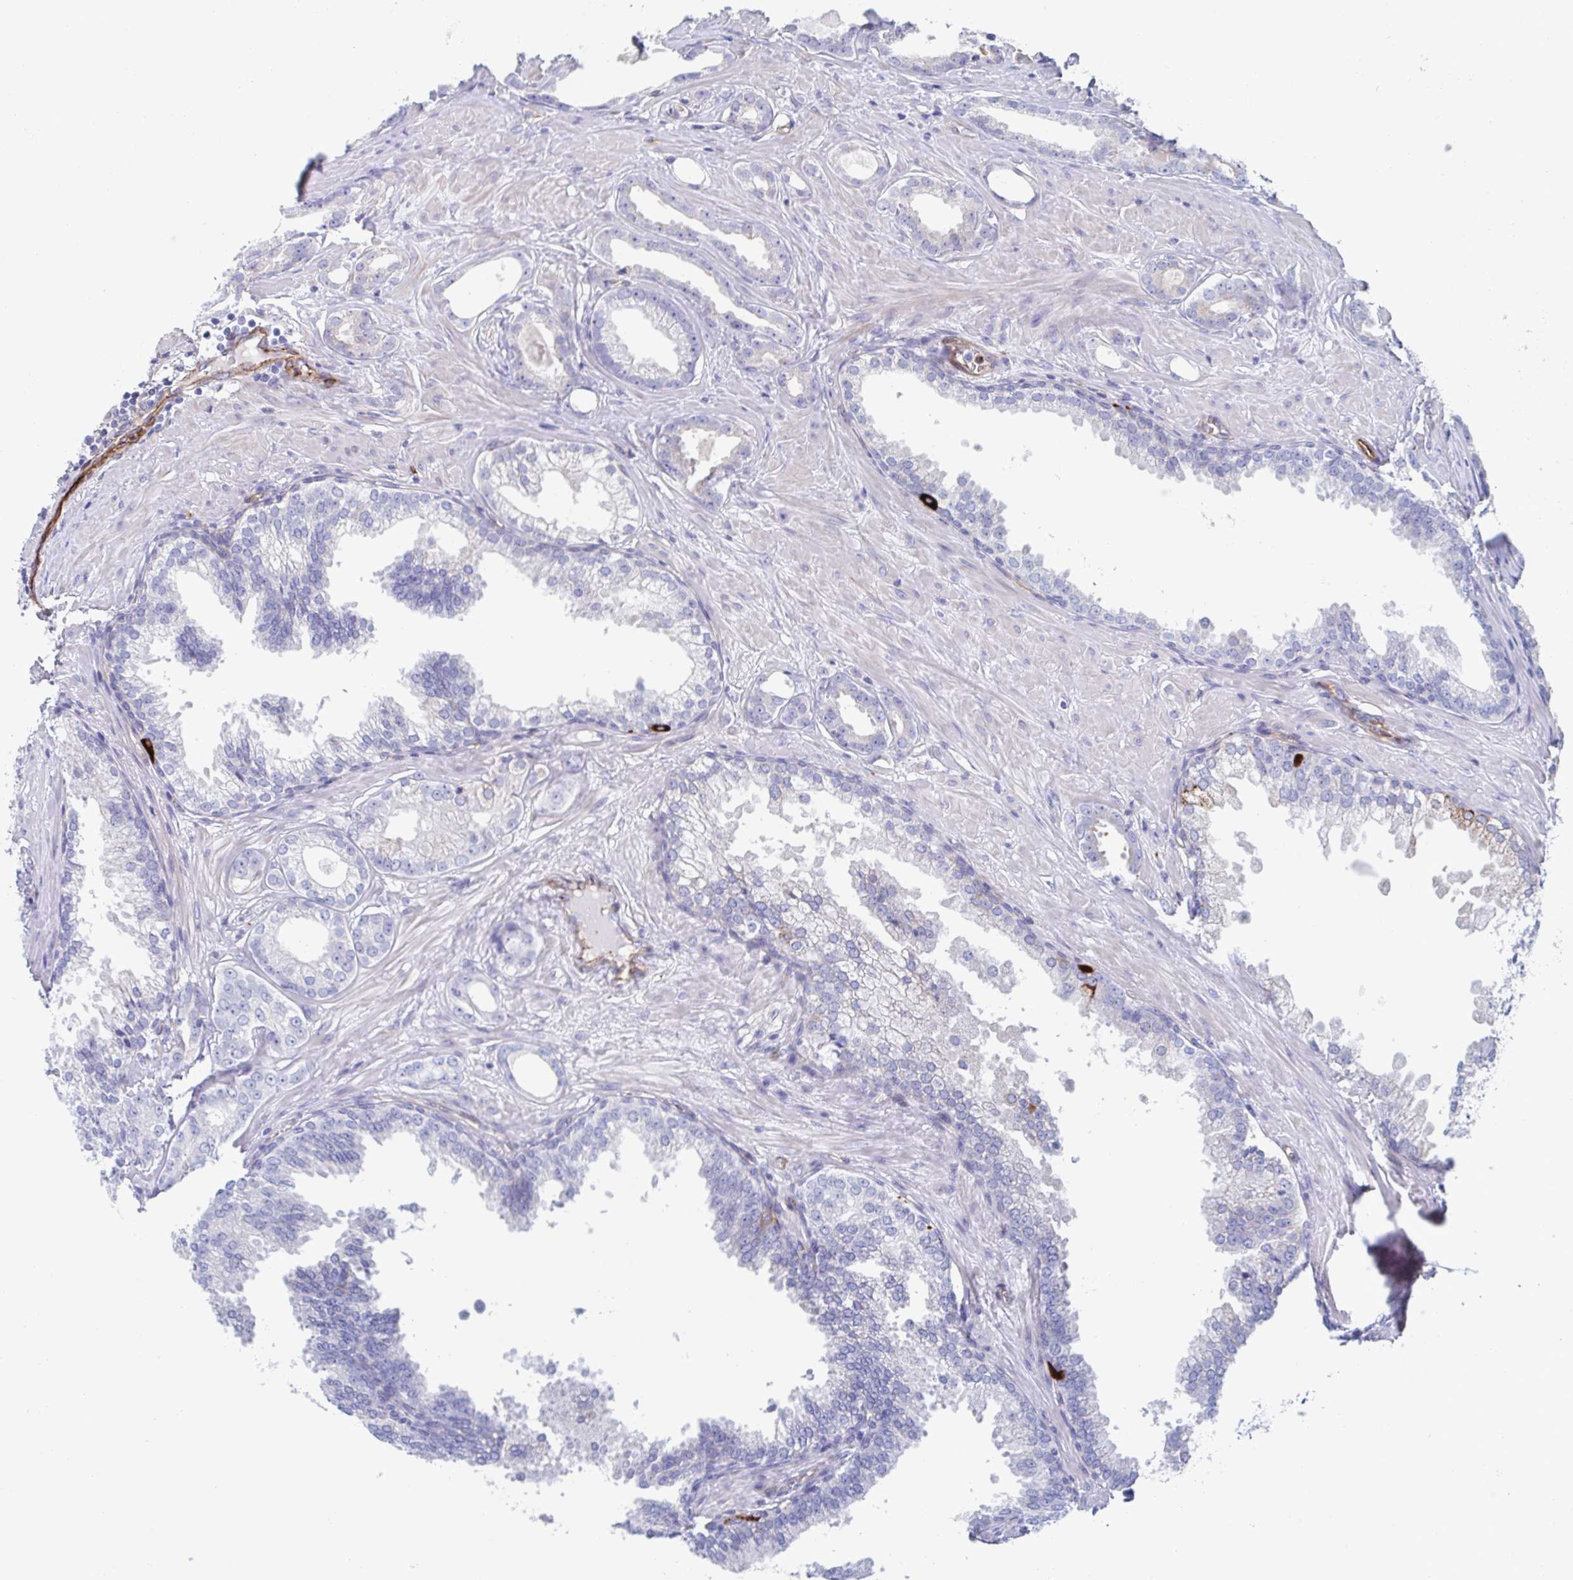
{"staining": {"intensity": "negative", "quantity": "none", "location": "none"}, "tissue": "prostate cancer", "cell_type": "Tumor cells", "image_type": "cancer", "snomed": [{"axis": "morphology", "description": "Adenocarcinoma, Low grade"}, {"axis": "topography", "description": "Prostate"}], "caption": "This micrograph is of prostate cancer stained with immunohistochemistry to label a protein in brown with the nuclei are counter-stained blue. There is no positivity in tumor cells. (IHC, brightfield microscopy, high magnification).", "gene": "KLC3", "patient": {"sex": "male", "age": 65}}